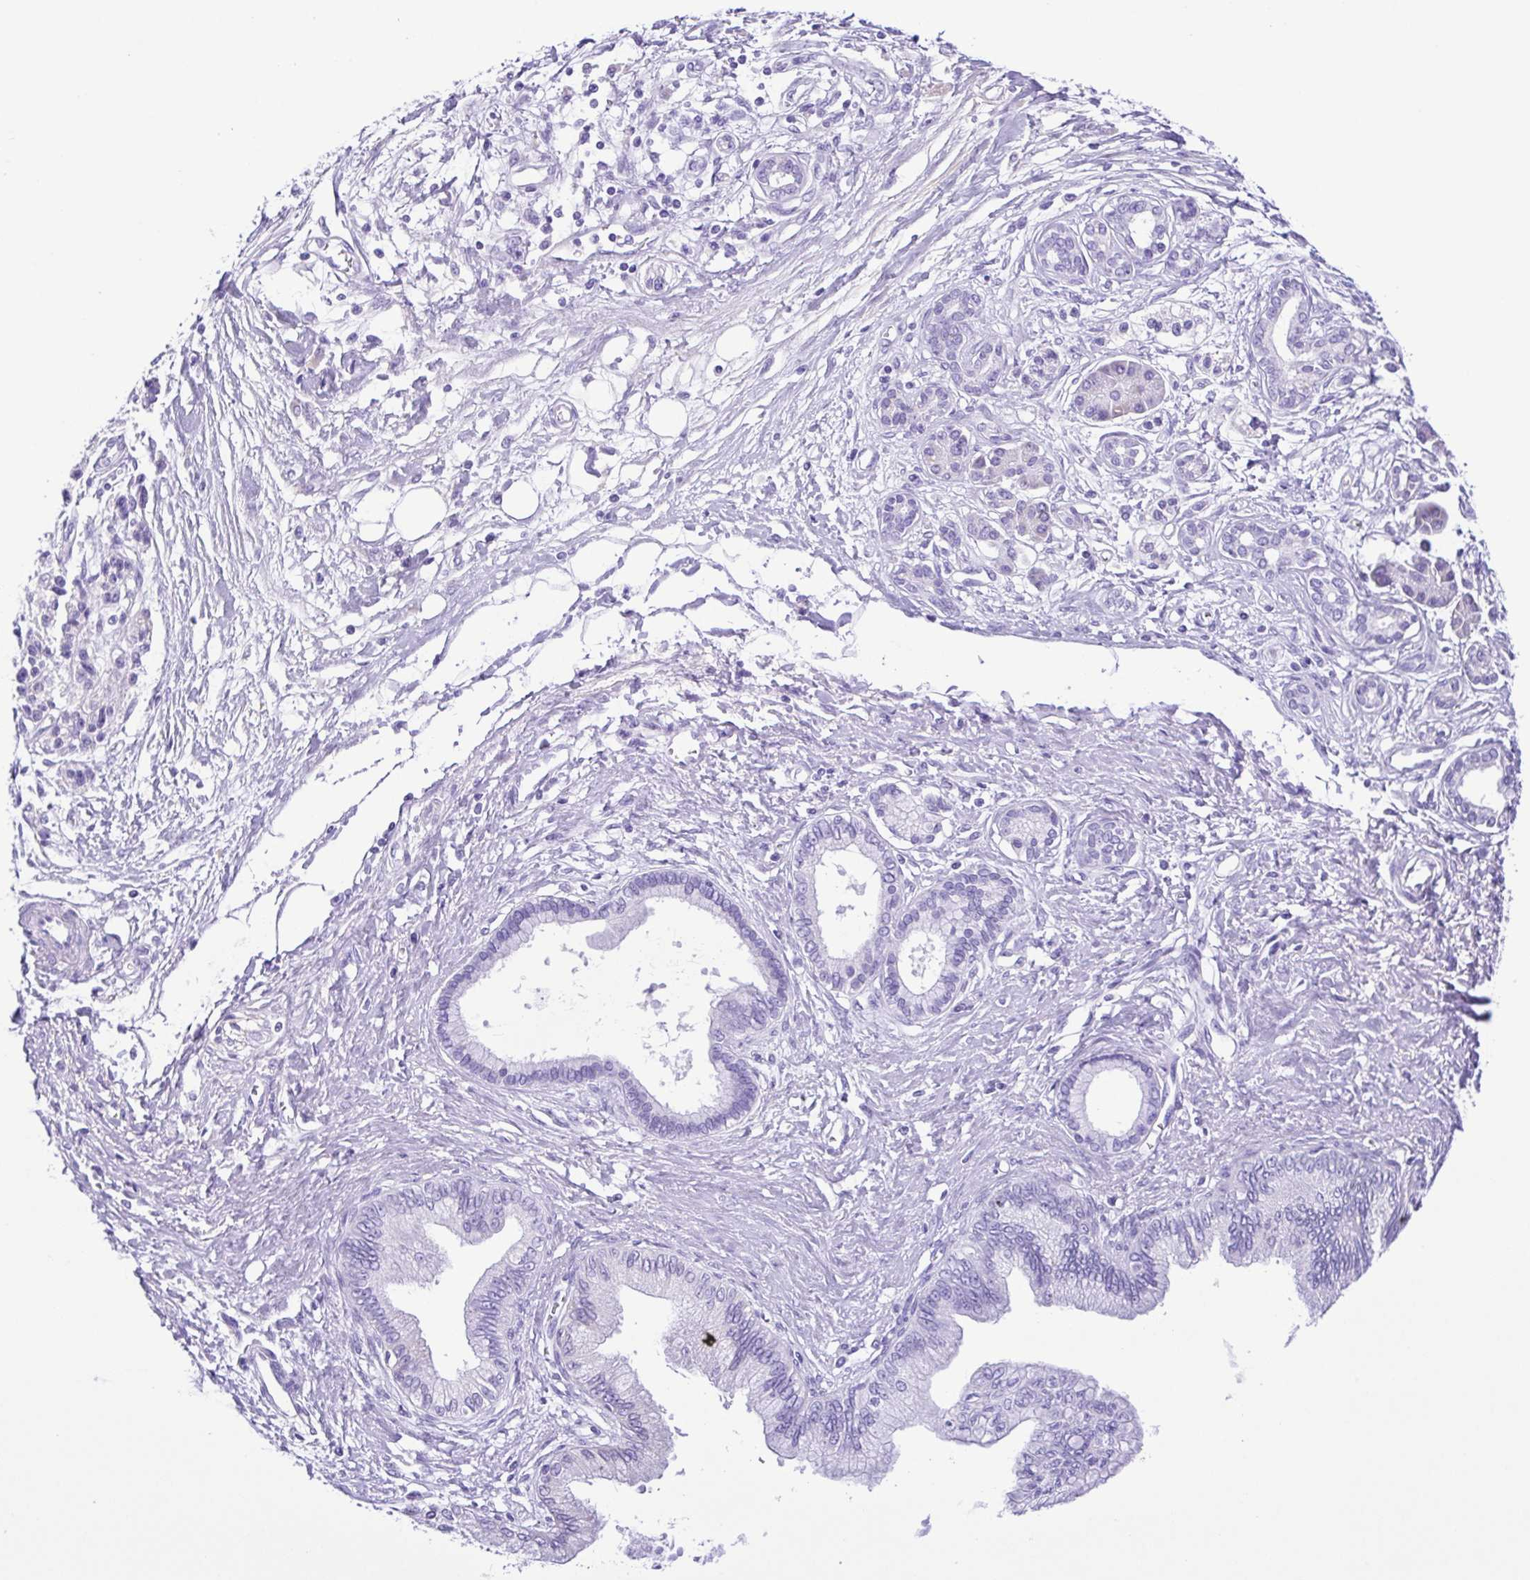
{"staining": {"intensity": "negative", "quantity": "none", "location": "none"}, "tissue": "pancreatic cancer", "cell_type": "Tumor cells", "image_type": "cancer", "snomed": [{"axis": "morphology", "description": "Adenocarcinoma, NOS"}, {"axis": "topography", "description": "Pancreas"}], "caption": "IHC image of neoplastic tissue: human pancreatic adenocarcinoma stained with DAB displays no significant protein staining in tumor cells.", "gene": "PAK3", "patient": {"sex": "female", "age": 77}}